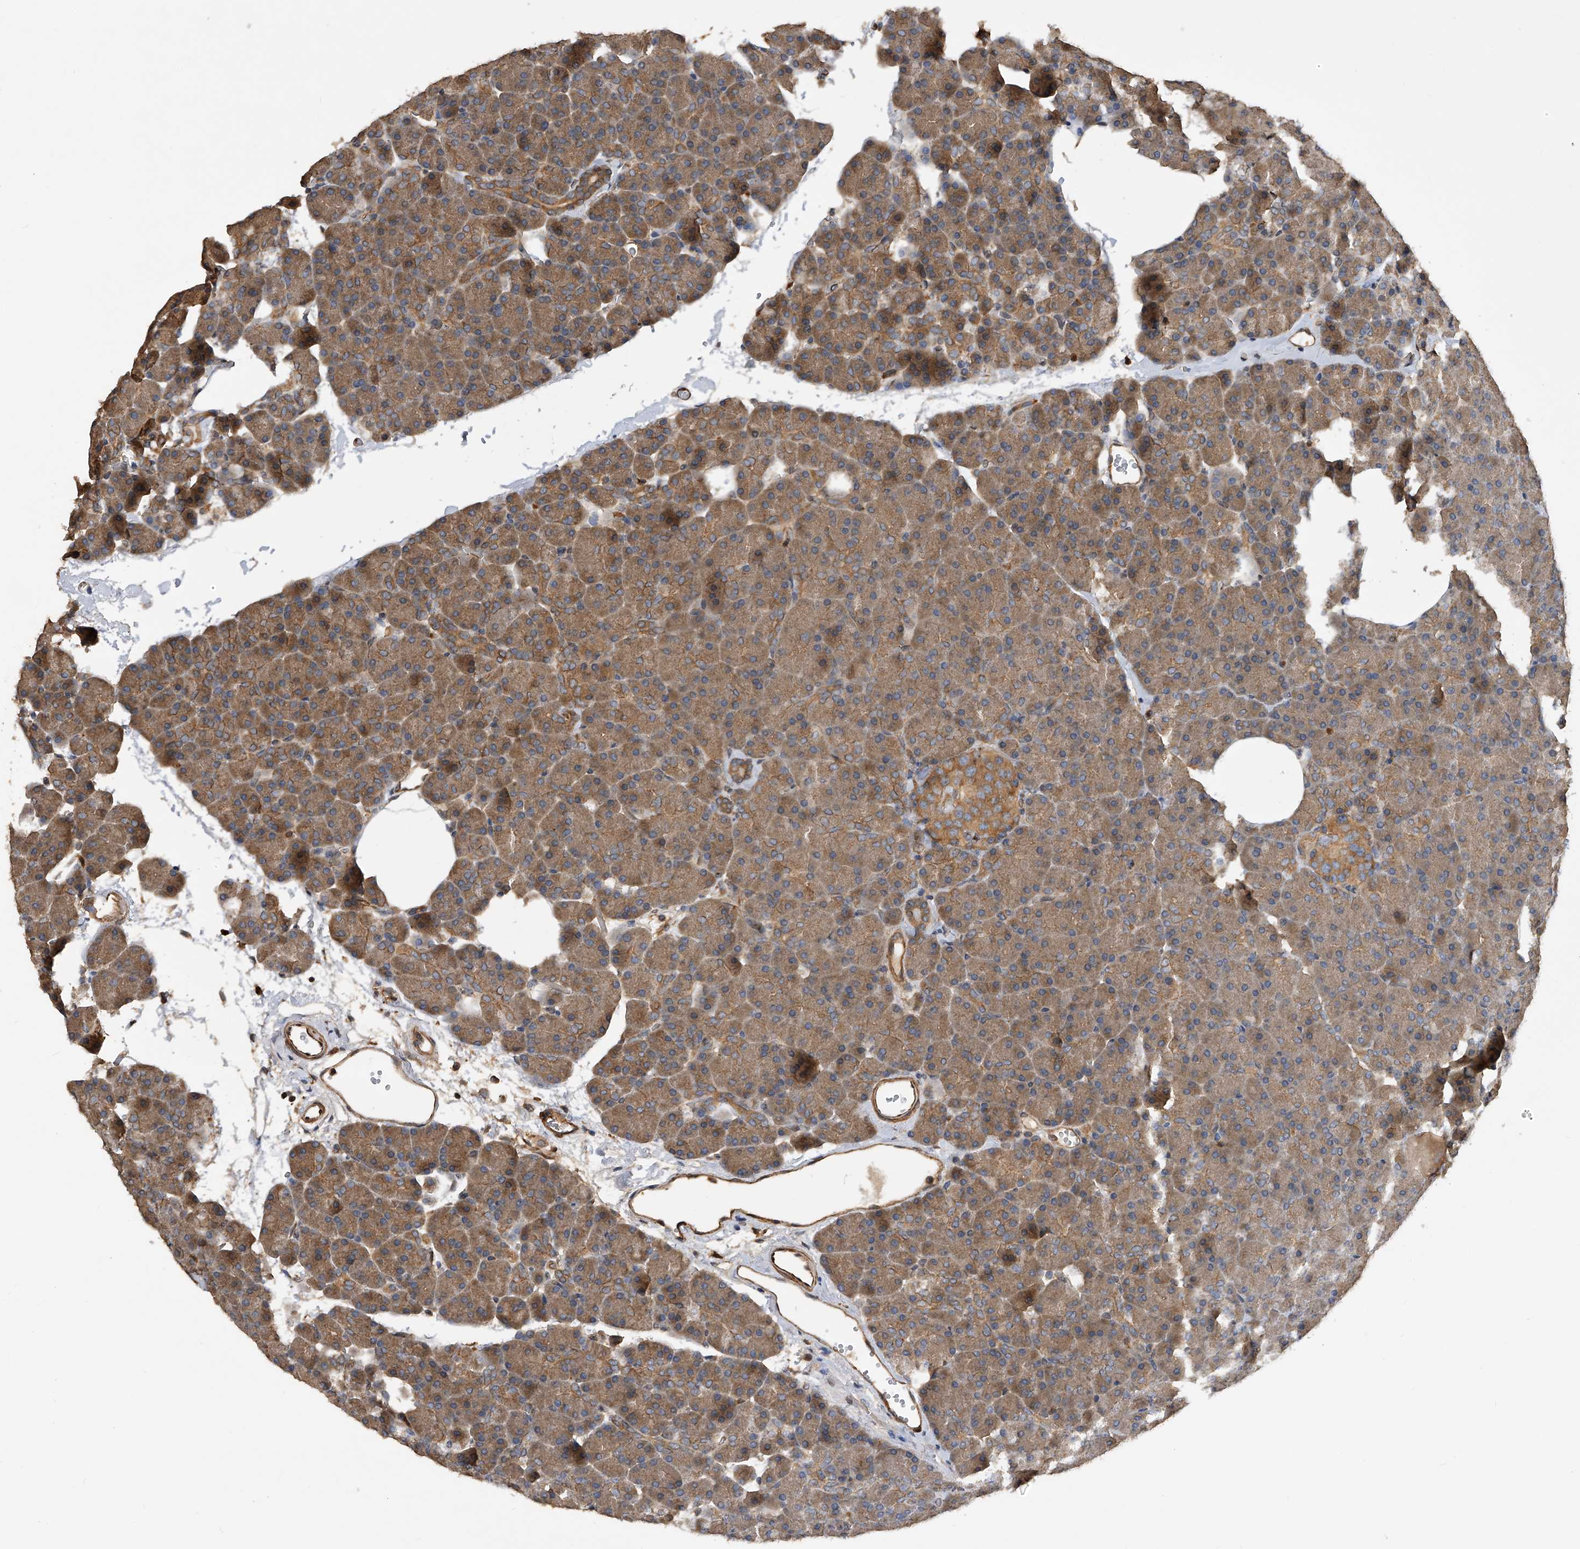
{"staining": {"intensity": "moderate", "quantity": ">75%", "location": "cytoplasmic/membranous"}, "tissue": "pancreas", "cell_type": "Exocrine glandular cells", "image_type": "normal", "snomed": [{"axis": "morphology", "description": "Normal tissue, NOS"}, {"axis": "morphology", "description": "Carcinoid, malignant, NOS"}, {"axis": "topography", "description": "Pancreas"}], "caption": "Immunohistochemical staining of benign pancreas displays medium levels of moderate cytoplasmic/membranous expression in about >75% of exocrine glandular cells.", "gene": "PTPRA", "patient": {"sex": "female", "age": 35}}